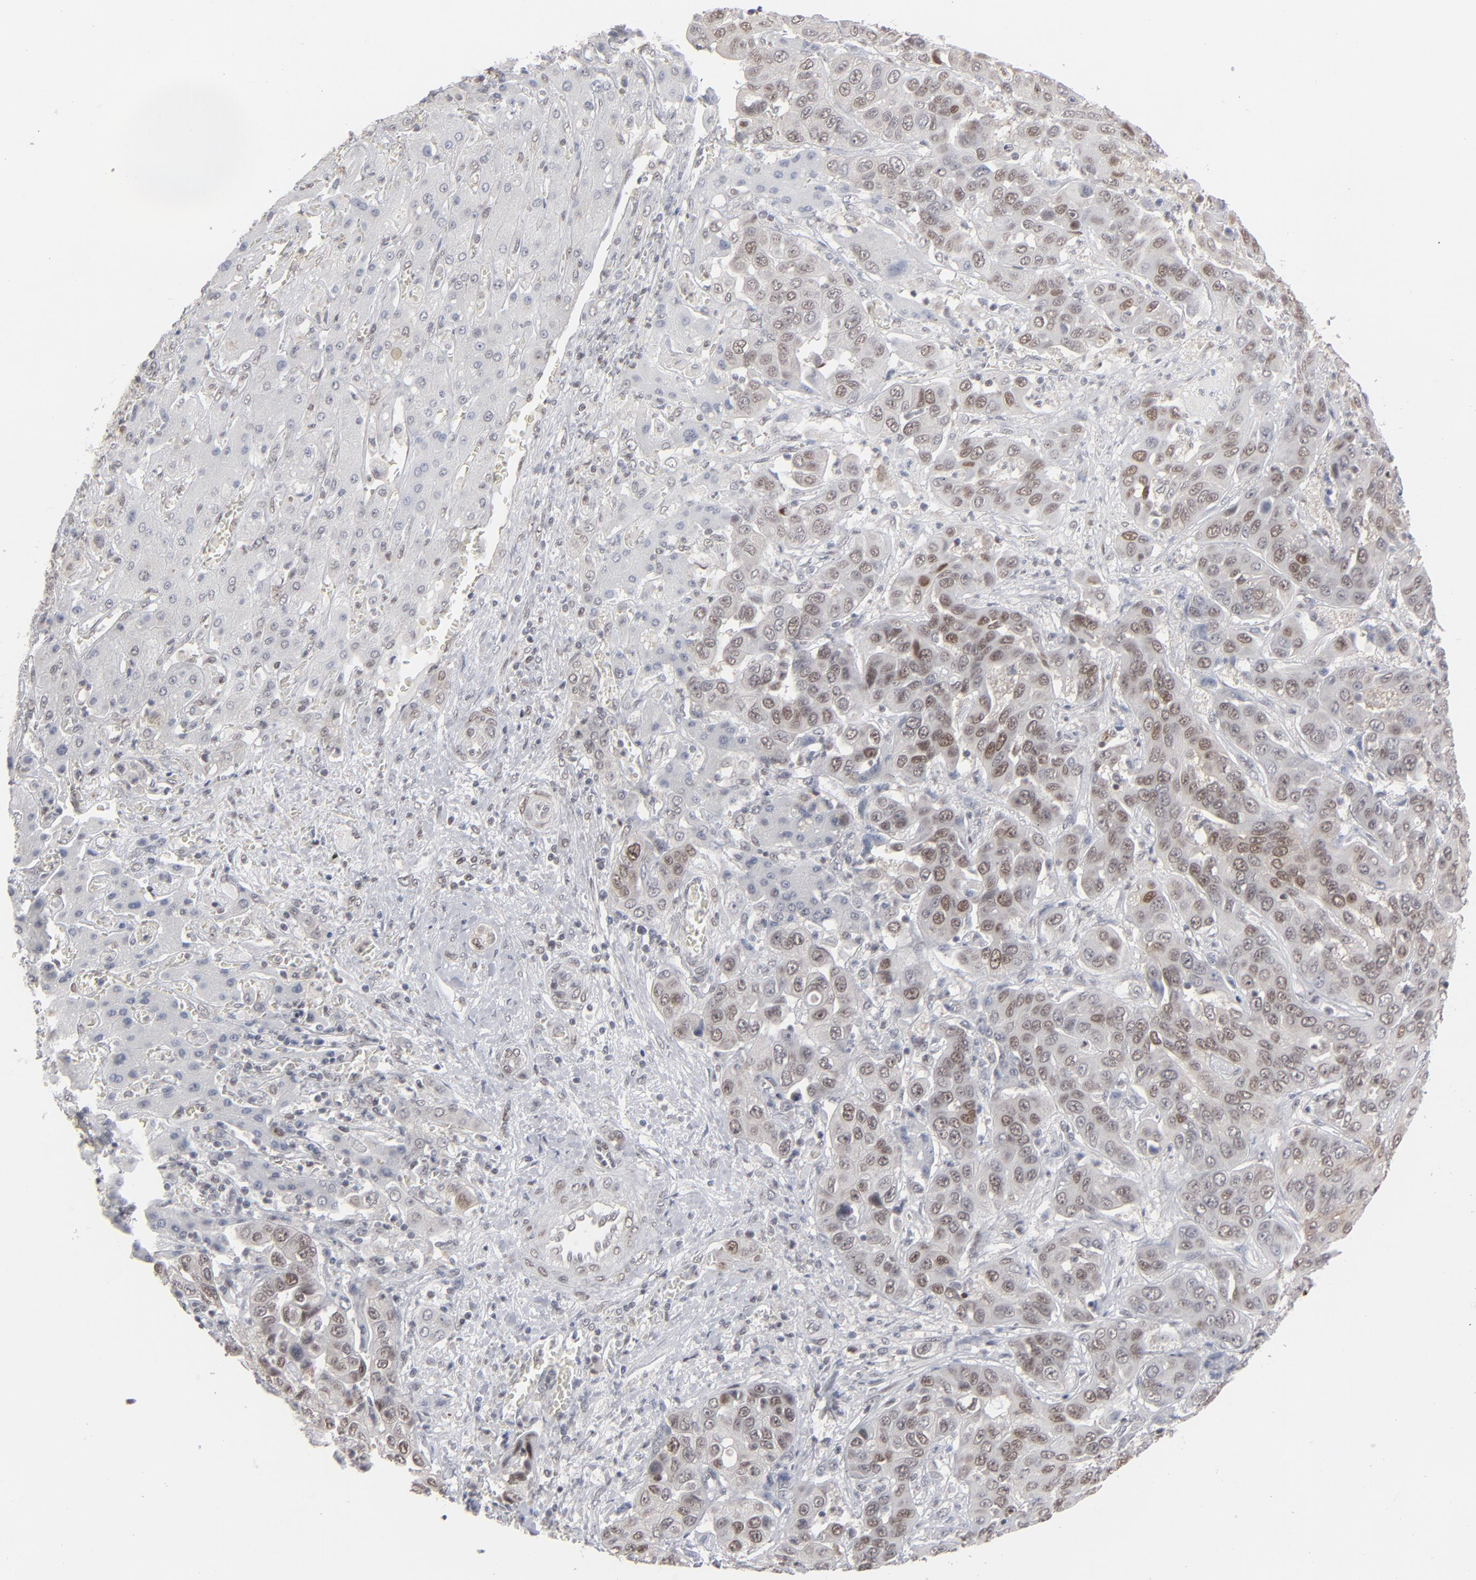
{"staining": {"intensity": "weak", "quantity": "25%-75%", "location": "nuclear"}, "tissue": "liver cancer", "cell_type": "Tumor cells", "image_type": "cancer", "snomed": [{"axis": "morphology", "description": "Cholangiocarcinoma"}, {"axis": "topography", "description": "Liver"}], "caption": "The image reveals immunohistochemical staining of liver cholangiocarcinoma. There is weak nuclear positivity is present in approximately 25%-75% of tumor cells. The protein is shown in brown color, while the nuclei are stained blue.", "gene": "IRF9", "patient": {"sex": "female", "age": 52}}